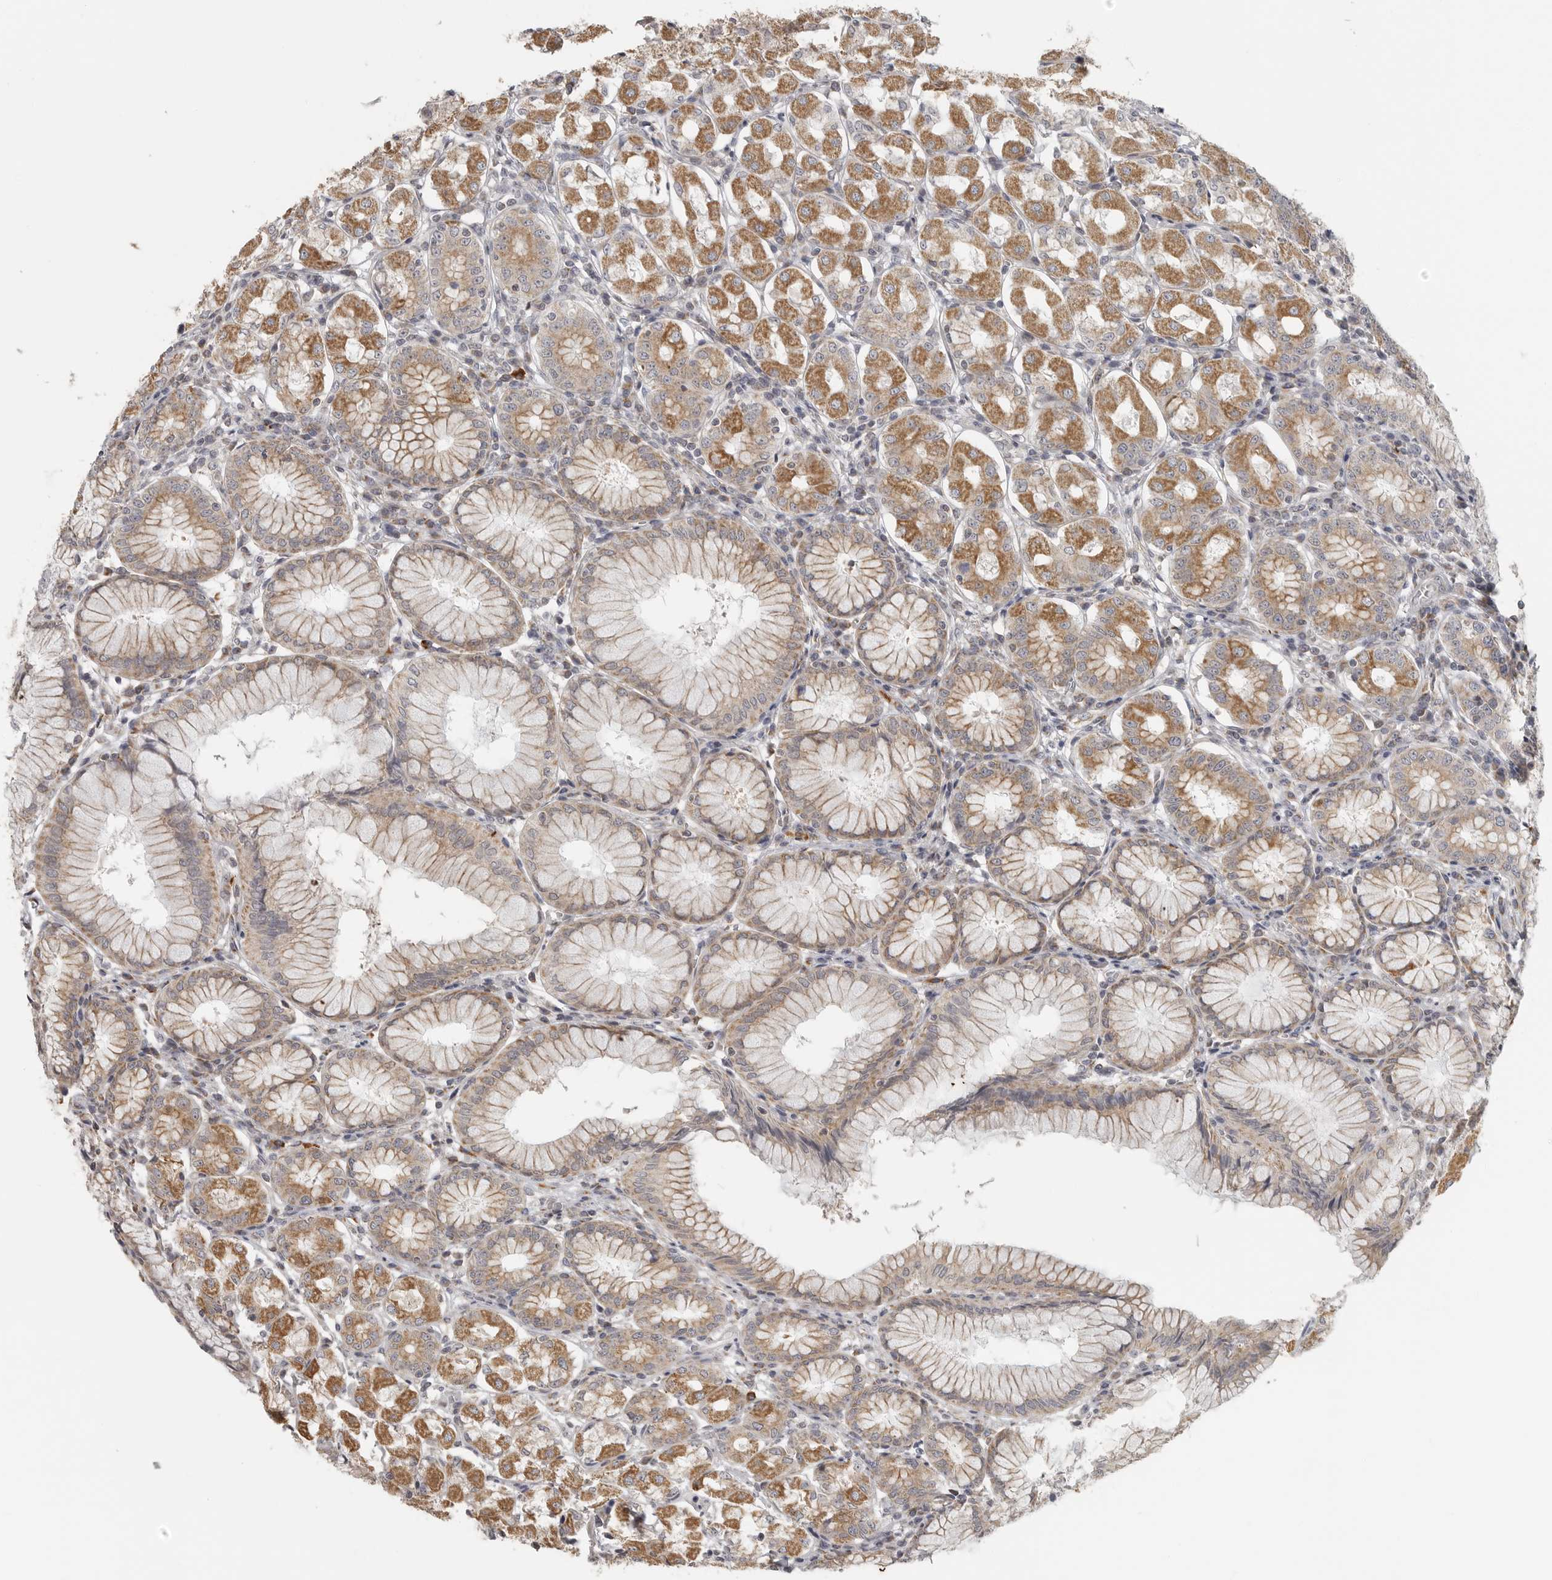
{"staining": {"intensity": "moderate", "quantity": "25%-75%", "location": "cytoplasmic/membranous"}, "tissue": "stomach", "cell_type": "Glandular cells", "image_type": "normal", "snomed": [{"axis": "morphology", "description": "Normal tissue, NOS"}, {"axis": "topography", "description": "Stomach, lower"}], "caption": "Protein expression analysis of benign stomach exhibits moderate cytoplasmic/membranous expression in about 25%-75% of glandular cells.", "gene": "RXFP3", "patient": {"sex": "female", "age": 56}}